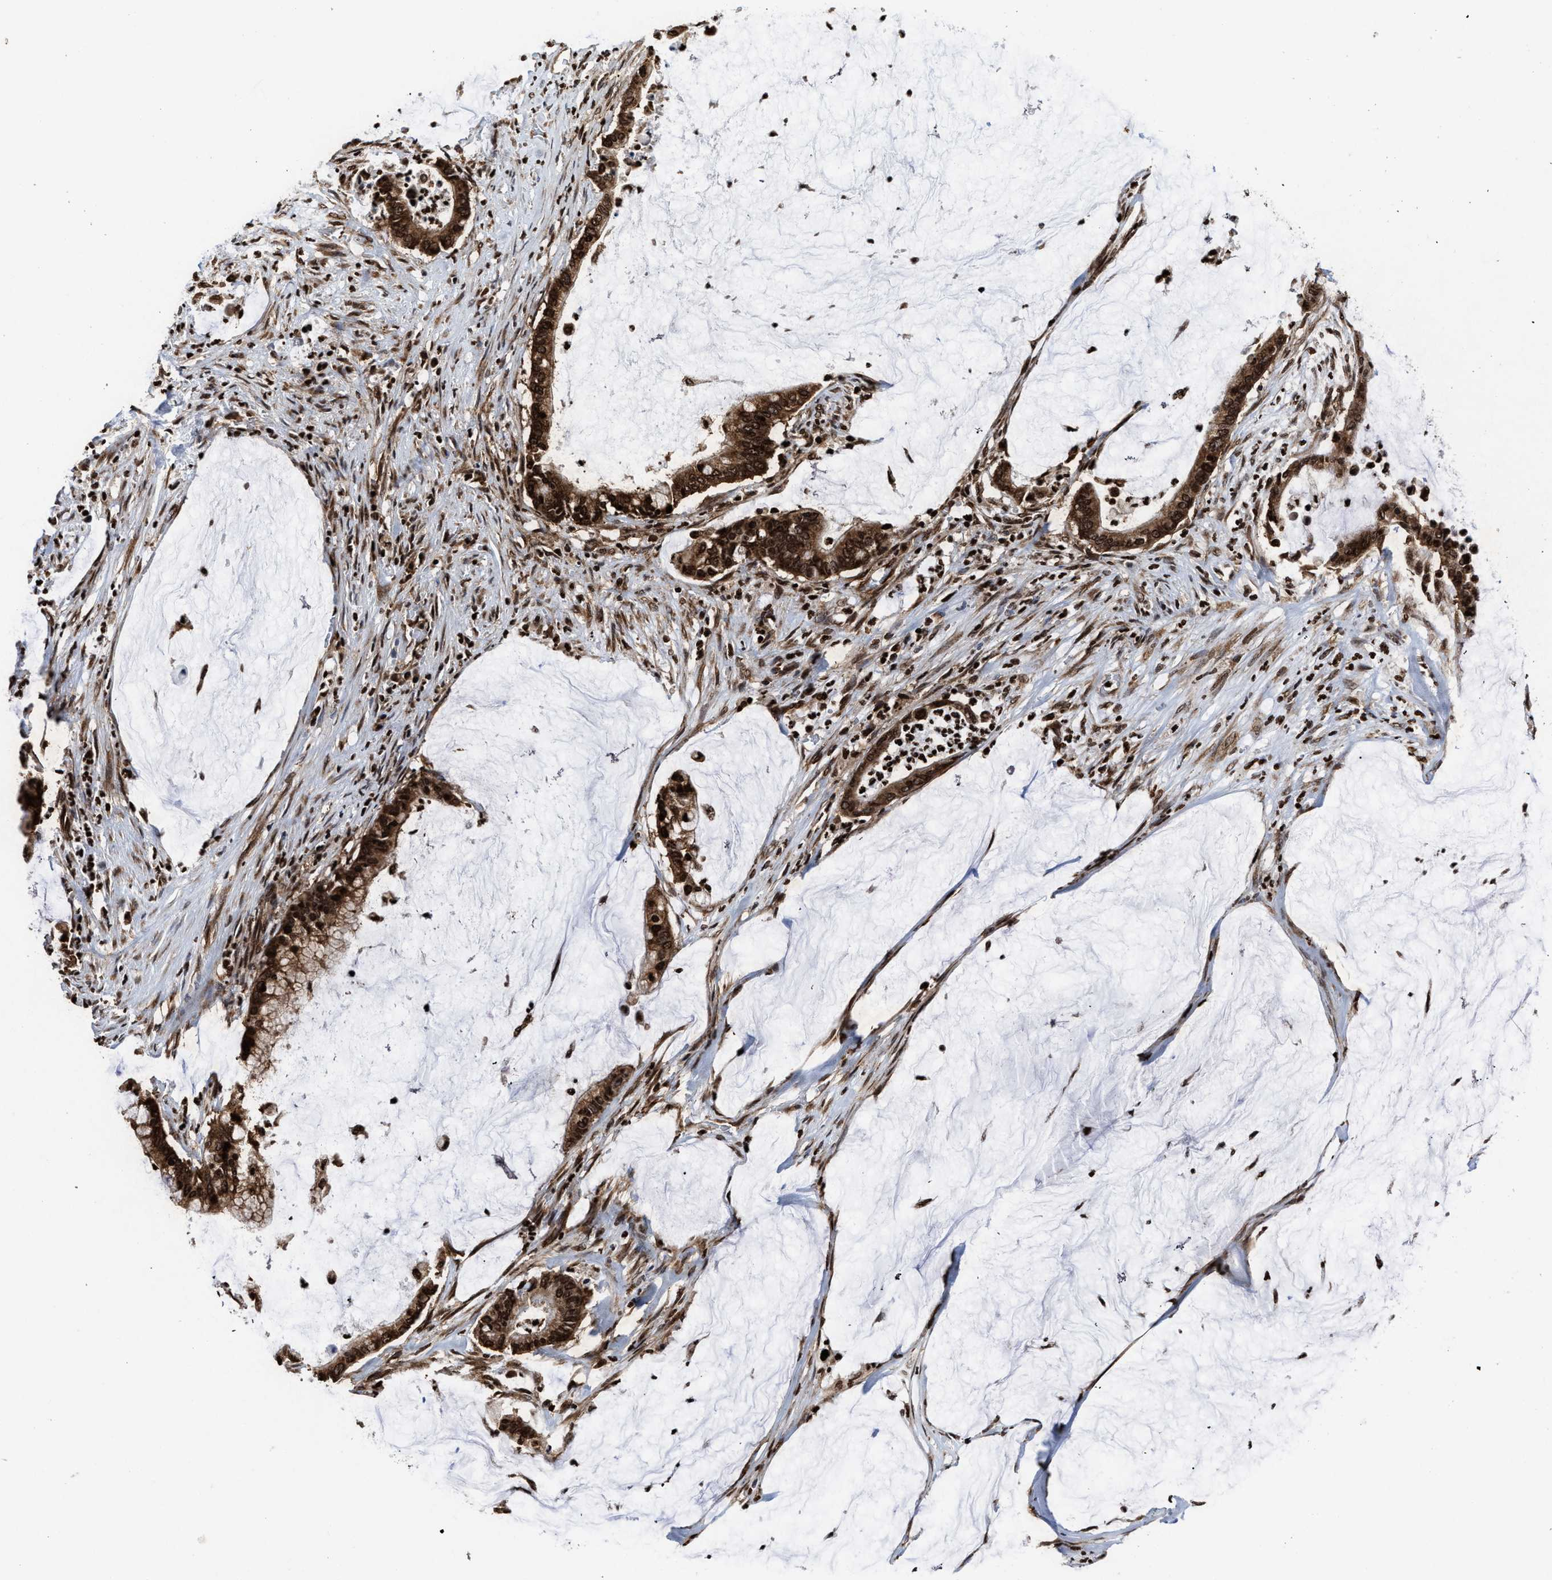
{"staining": {"intensity": "strong", "quantity": ">75%", "location": "cytoplasmic/membranous,nuclear"}, "tissue": "pancreatic cancer", "cell_type": "Tumor cells", "image_type": "cancer", "snomed": [{"axis": "morphology", "description": "Adenocarcinoma, NOS"}, {"axis": "topography", "description": "Pancreas"}], "caption": "Pancreatic cancer (adenocarcinoma) stained with a brown dye exhibits strong cytoplasmic/membranous and nuclear positive expression in approximately >75% of tumor cells.", "gene": "ALYREF", "patient": {"sex": "male", "age": 41}}